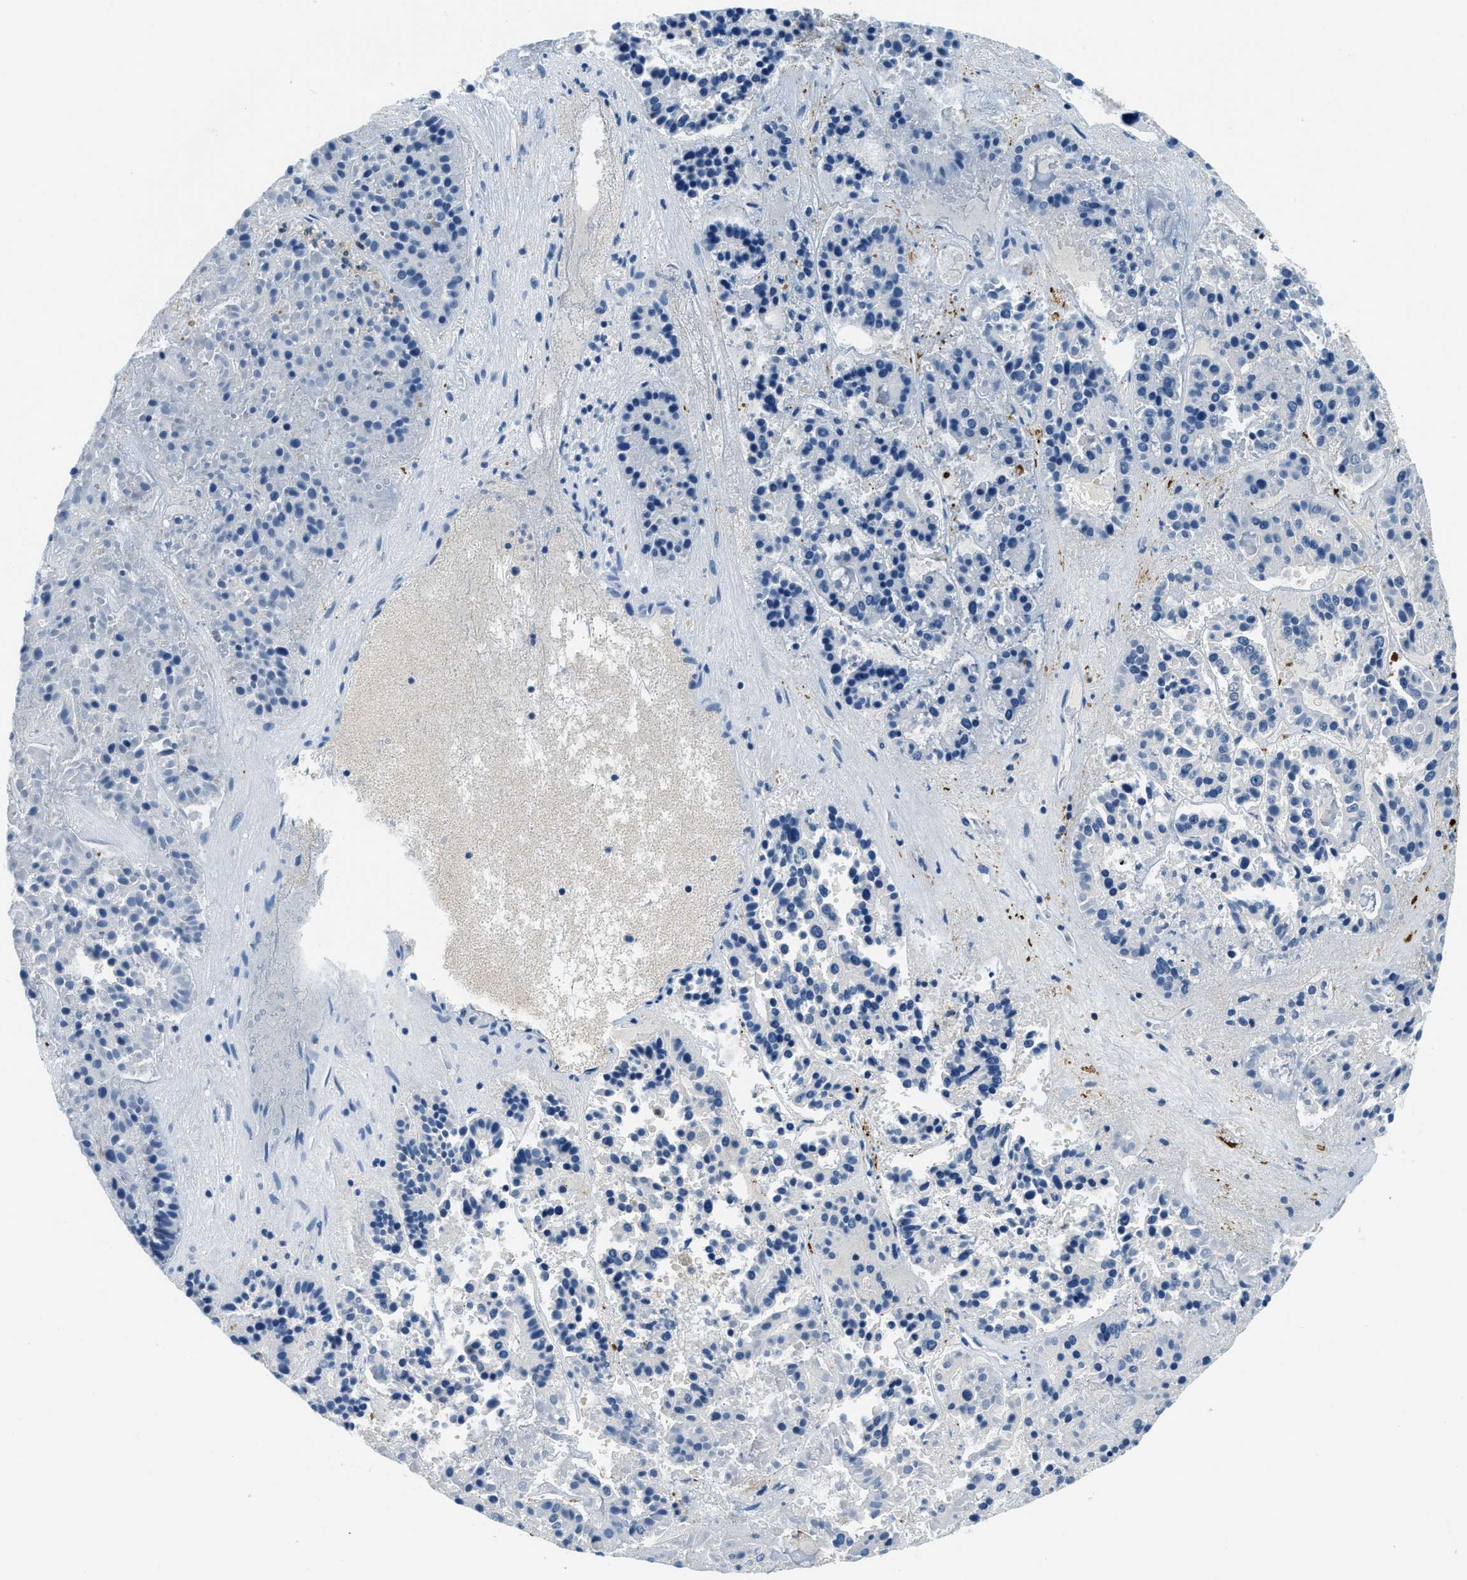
{"staining": {"intensity": "negative", "quantity": "none", "location": "none"}, "tissue": "pancreatic cancer", "cell_type": "Tumor cells", "image_type": "cancer", "snomed": [{"axis": "morphology", "description": "Adenocarcinoma, NOS"}, {"axis": "topography", "description": "Pancreas"}], "caption": "IHC histopathology image of adenocarcinoma (pancreatic) stained for a protein (brown), which demonstrates no expression in tumor cells.", "gene": "CAPG", "patient": {"sex": "male", "age": 50}}